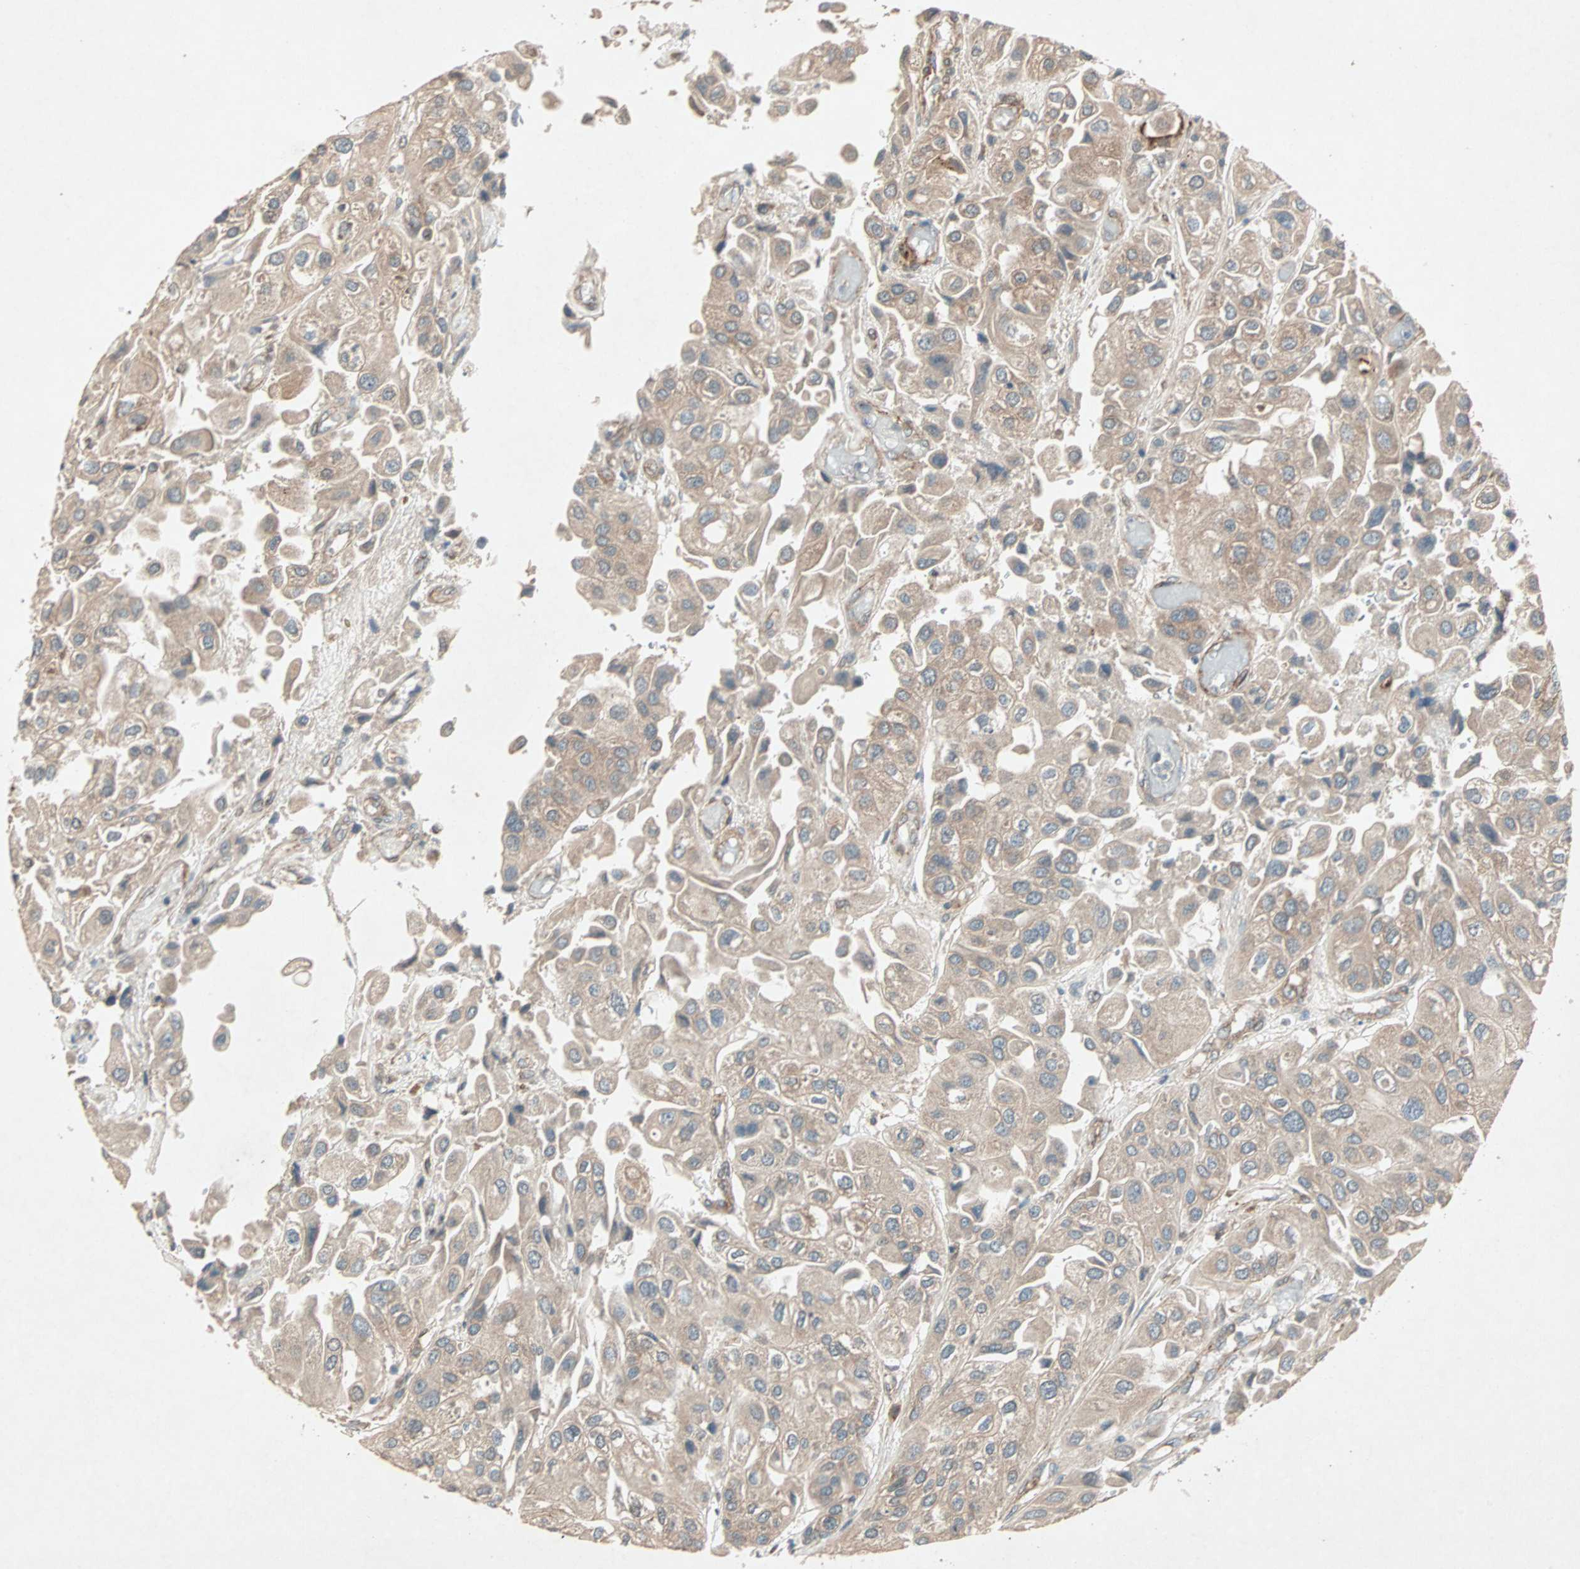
{"staining": {"intensity": "strong", "quantity": ">75%", "location": "cytoplasmic/membranous"}, "tissue": "urothelial cancer", "cell_type": "Tumor cells", "image_type": "cancer", "snomed": [{"axis": "morphology", "description": "Urothelial carcinoma, High grade"}, {"axis": "topography", "description": "Urinary bladder"}], "caption": "Human high-grade urothelial carcinoma stained with a protein marker exhibits strong staining in tumor cells.", "gene": "SDSL", "patient": {"sex": "female", "age": 64}}